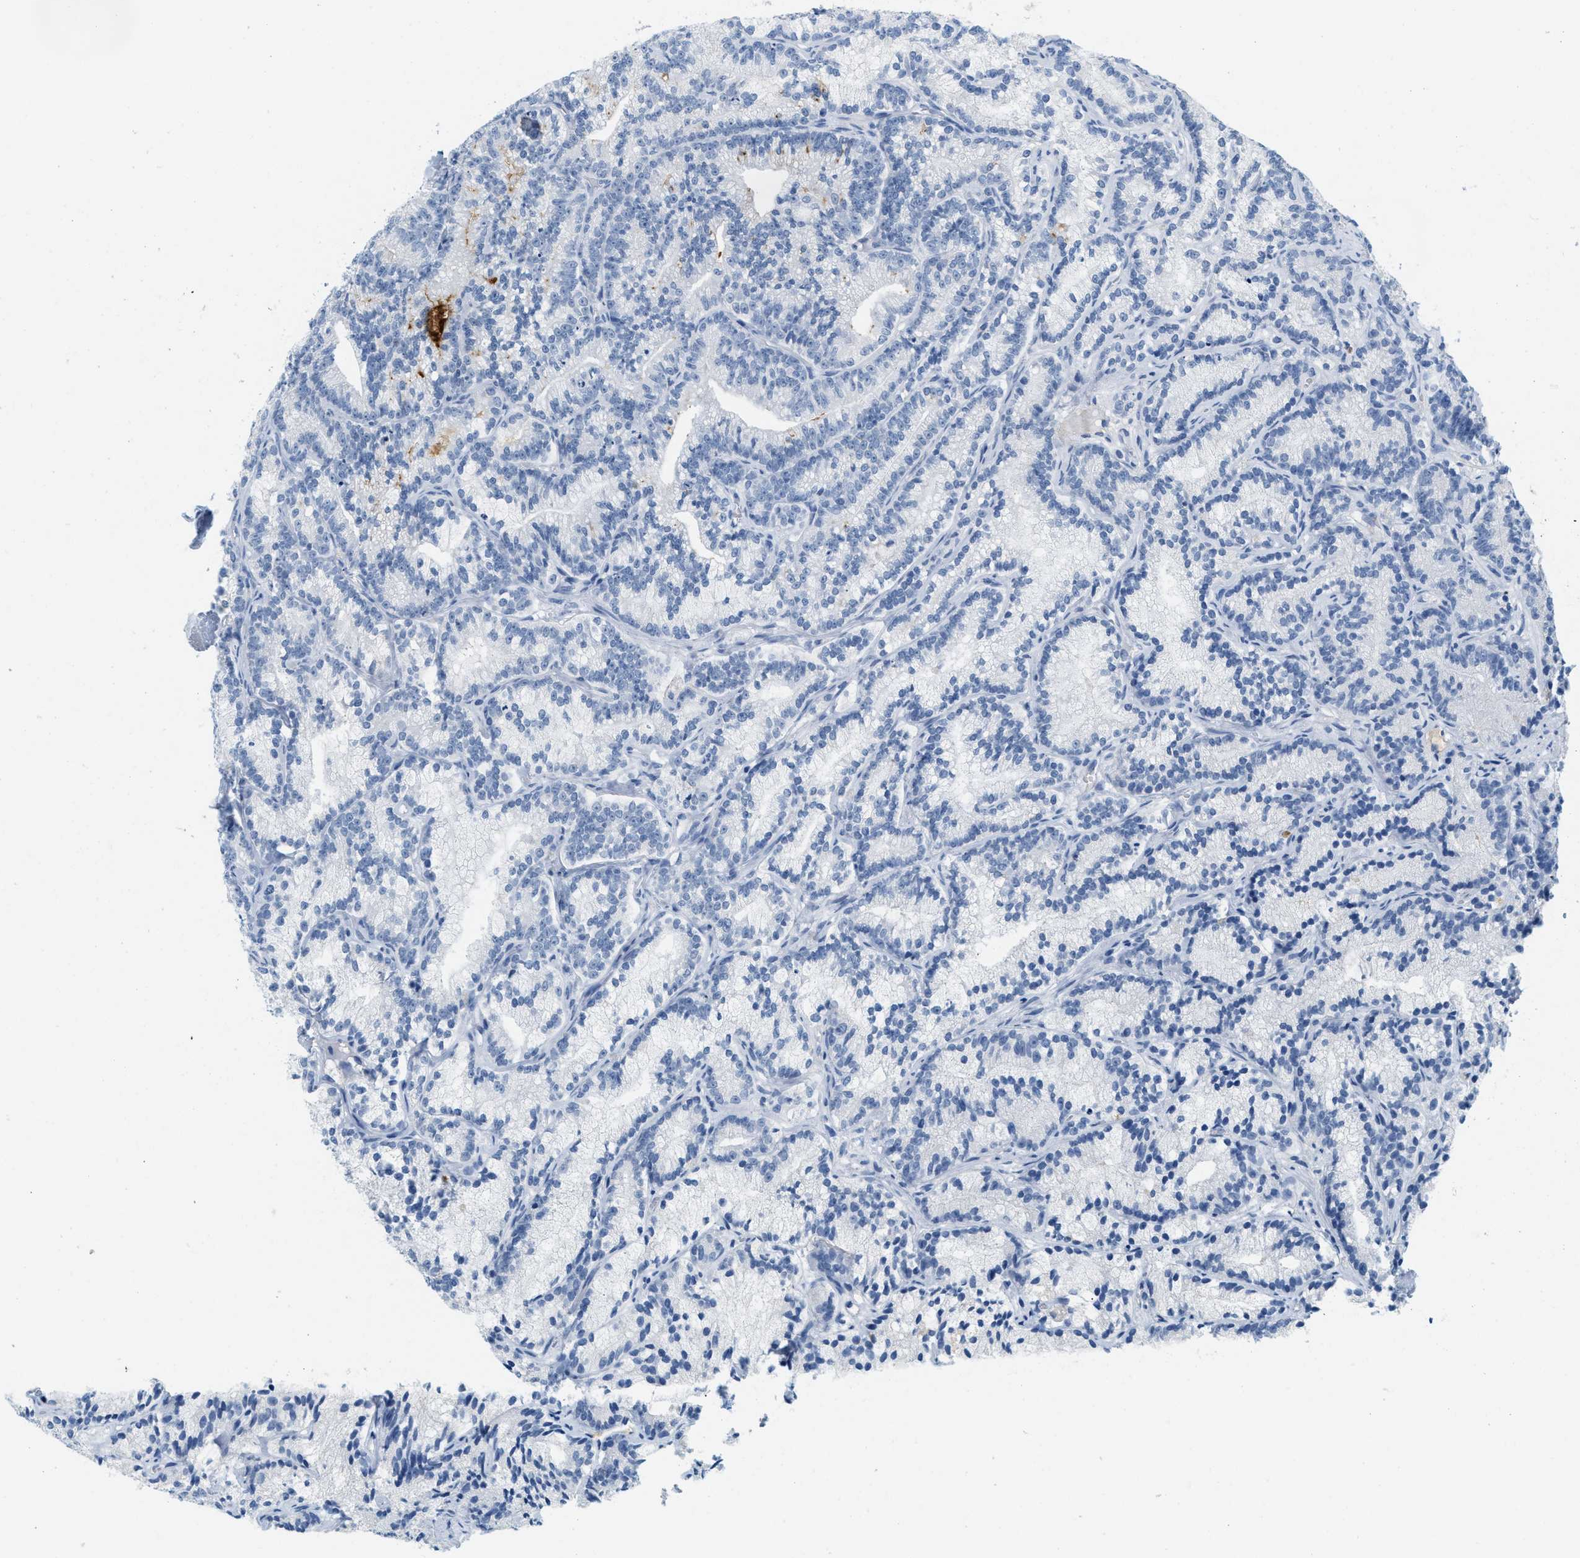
{"staining": {"intensity": "negative", "quantity": "none", "location": "none"}, "tissue": "prostate cancer", "cell_type": "Tumor cells", "image_type": "cancer", "snomed": [{"axis": "morphology", "description": "Adenocarcinoma, Low grade"}, {"axis": "topography", "description": "Prostate"}], "caption": "Tumor cells show no significant protein staining in prostate cancer (adenocarcinoma (low-grade)).", "gene": "LCN2", "patient": {"sex": "male", "age": 89}}